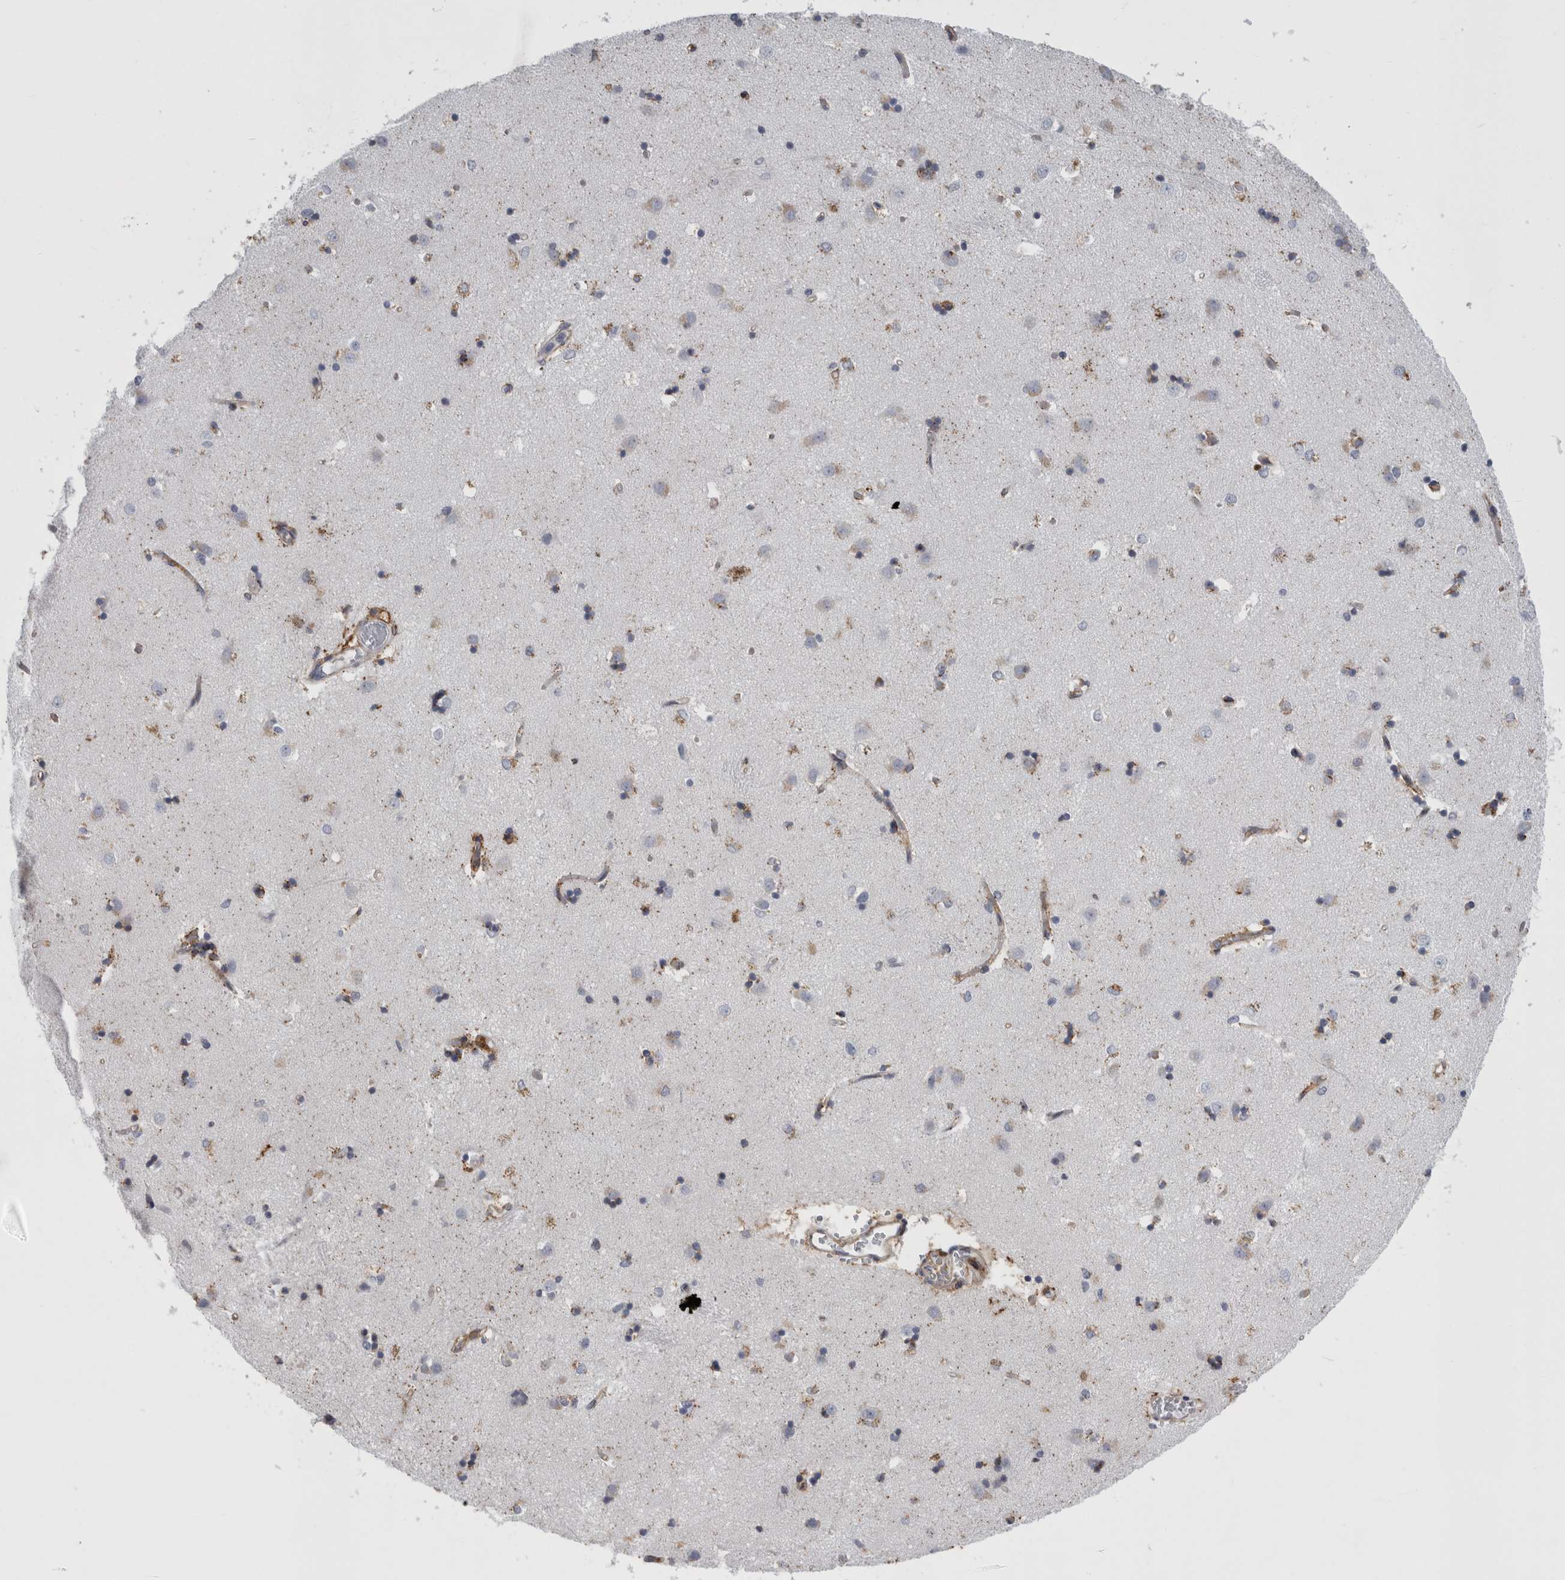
{"staining": {"intensity": "moderate", "quantity": "<25%", "location": "cytoplasmic/membranous"}, "tissue": "caudate", "cell_type": "Glial cells", "image_type": "normal", "snomed": [{"axis": "morphology", "description": "Normal tissue, NOS"}, {"axis": "topography", "description": "Lateral ventricle wall"}], "caption": "Immunohistochemical staining of normal human caudate exhibits <25% levels of moderate cytoplasmic/membranous protein expression in approximately <25% of glial cells. Using DAB (3,3'-diaminobenzidine) (brown) and hematoxylin (blue) stains, captured at high magnification using brightfield microscopy.", "gene": "DNAJC24", "patient": {"sex": "male", "age": 45}}